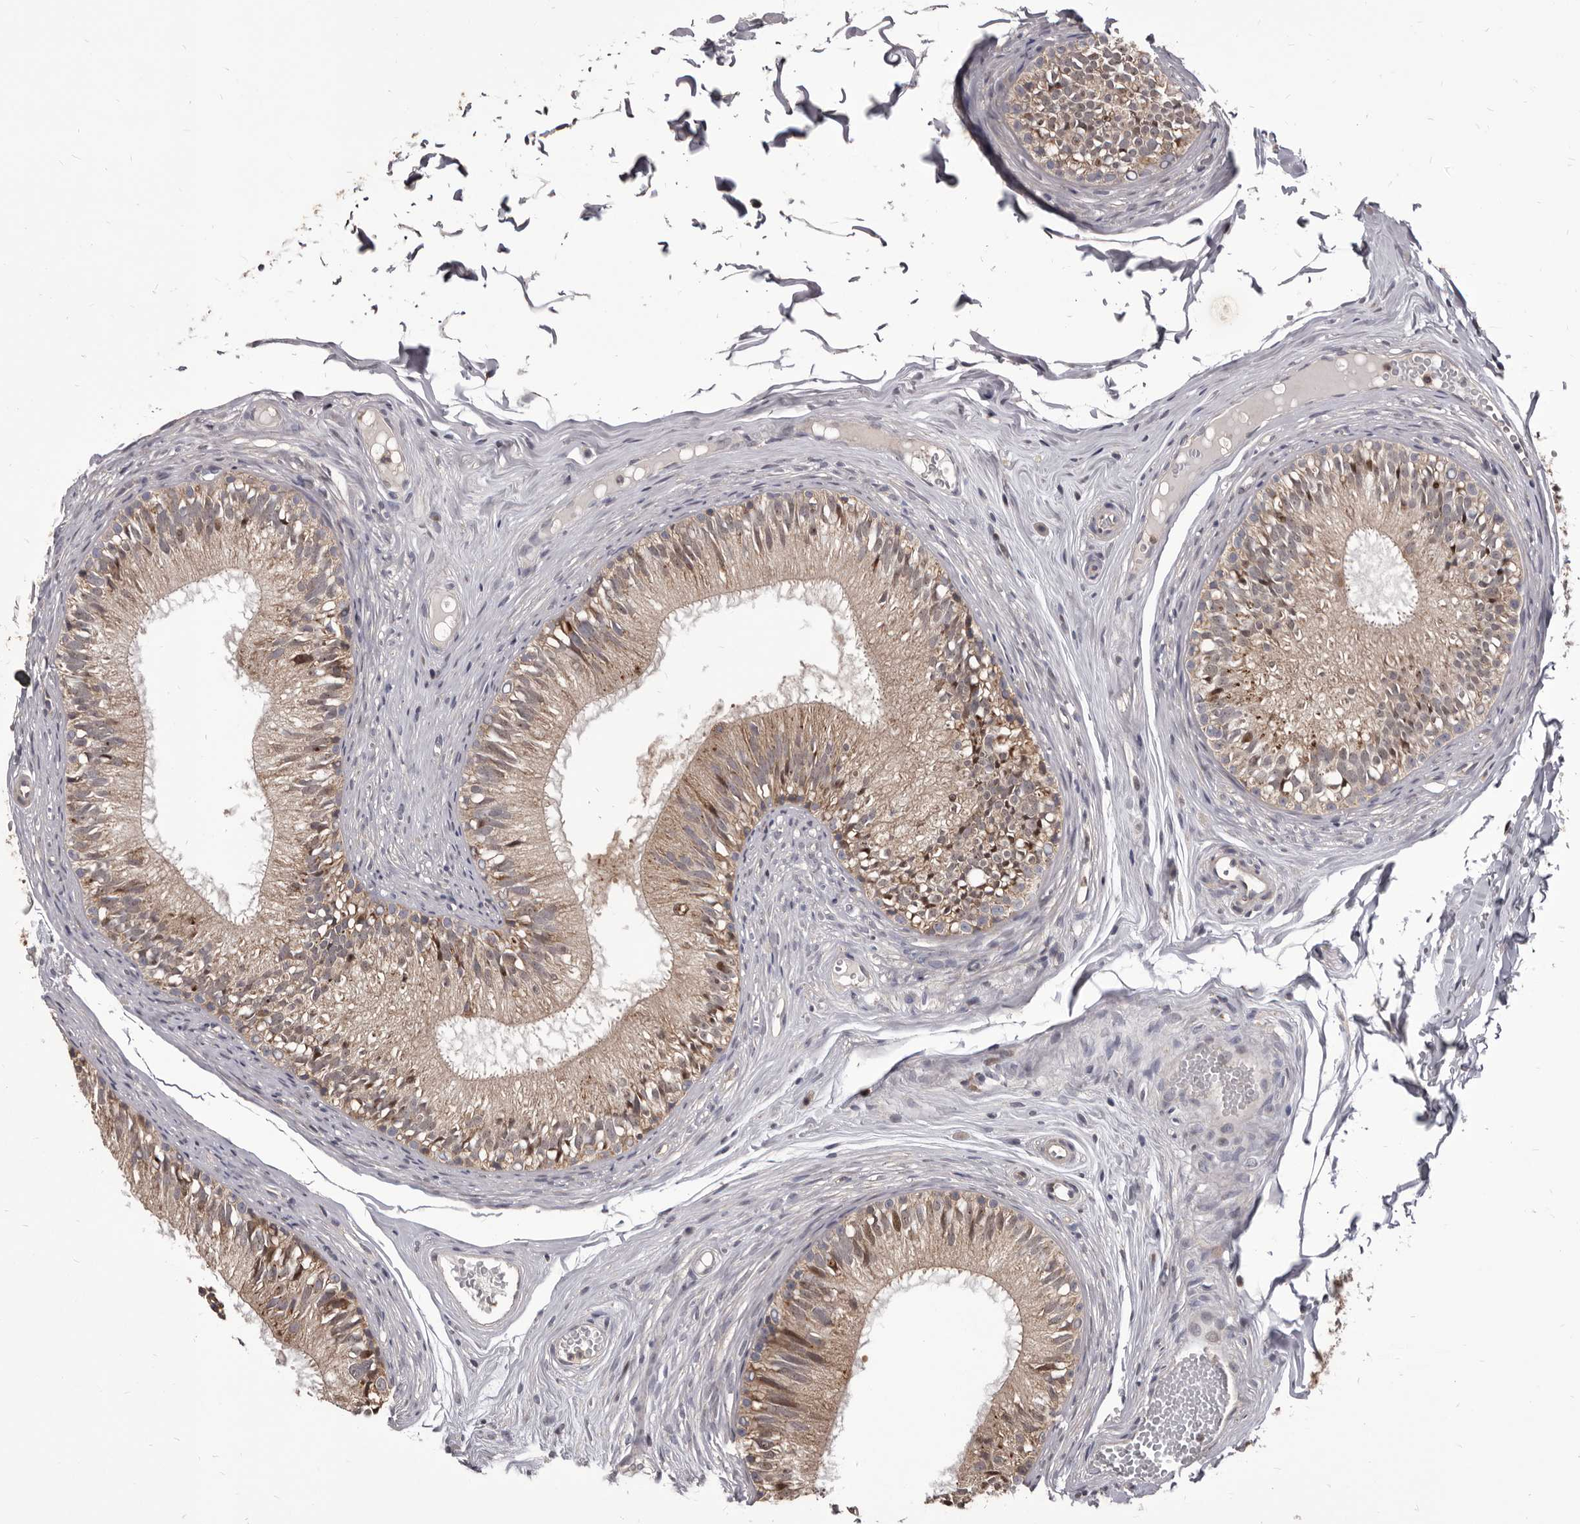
{"staining": {"intensity": "weak", "quantity": ">75%", "location": "cytoplasmic/membranous"}, "tissue": "epididymis", "cell_type": "Glandular cells", "image_type": "normal", "snomed": [{"axis": "morphology", "description": "Normal tissue, NOS"}, {"axis": "morphology", "description": "Seminoma in situ"}, {"axis": "topography", "description": "Testis"}, {"axis": "topography", "description": "Epididymis"}], "caption": "This micrograph displays immunohistochemistry staining of unremarkable epididymis, with low weak cytoplasmic/membranous expression in approximately >75% of glandular cells.", "gene": "MAP3K14", "patient": {"sex": "male", "age": 28}}